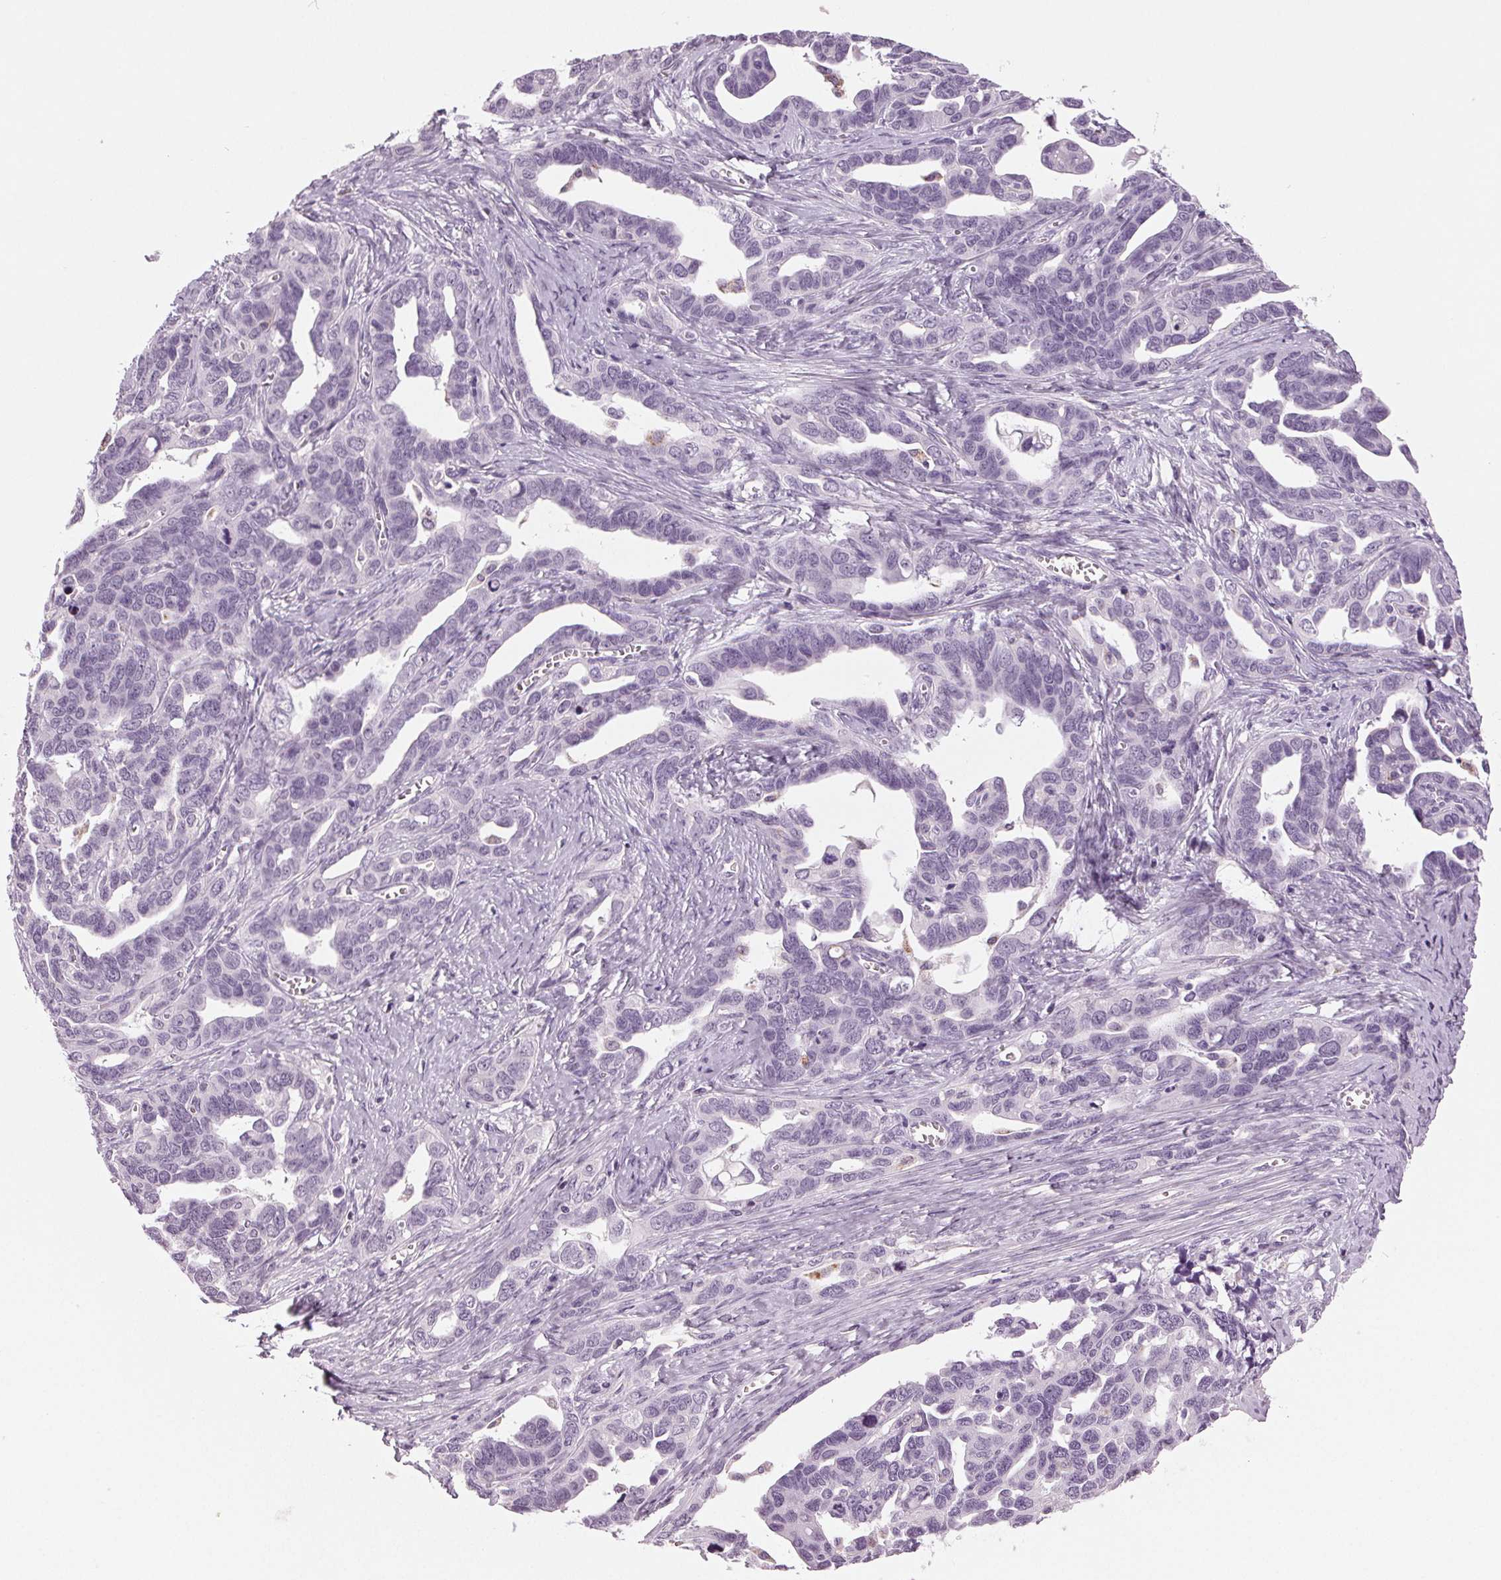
{"staining": {"intensity": "negative", "quantity": "none", "location": "none"}, "tissue": "ovarian cancer", "cell_type": "Tumor cells", "image_type": "cancer", "snomed": [{"axis": "morphology", "description": "Cystadenocarcinoma, serous, NOS"}, {"axis": "topography", "description": "Ovary"}], "caption": "Immunohistochemistry (IHC) histopathology image of neoplastic tissue: serous cystadenocarcinoma (ovarian) stained with DAB shows no significant protein staining in tumor cells.", "gene": "DNAH12", "patient": {"sex": "female", "age": 69}}